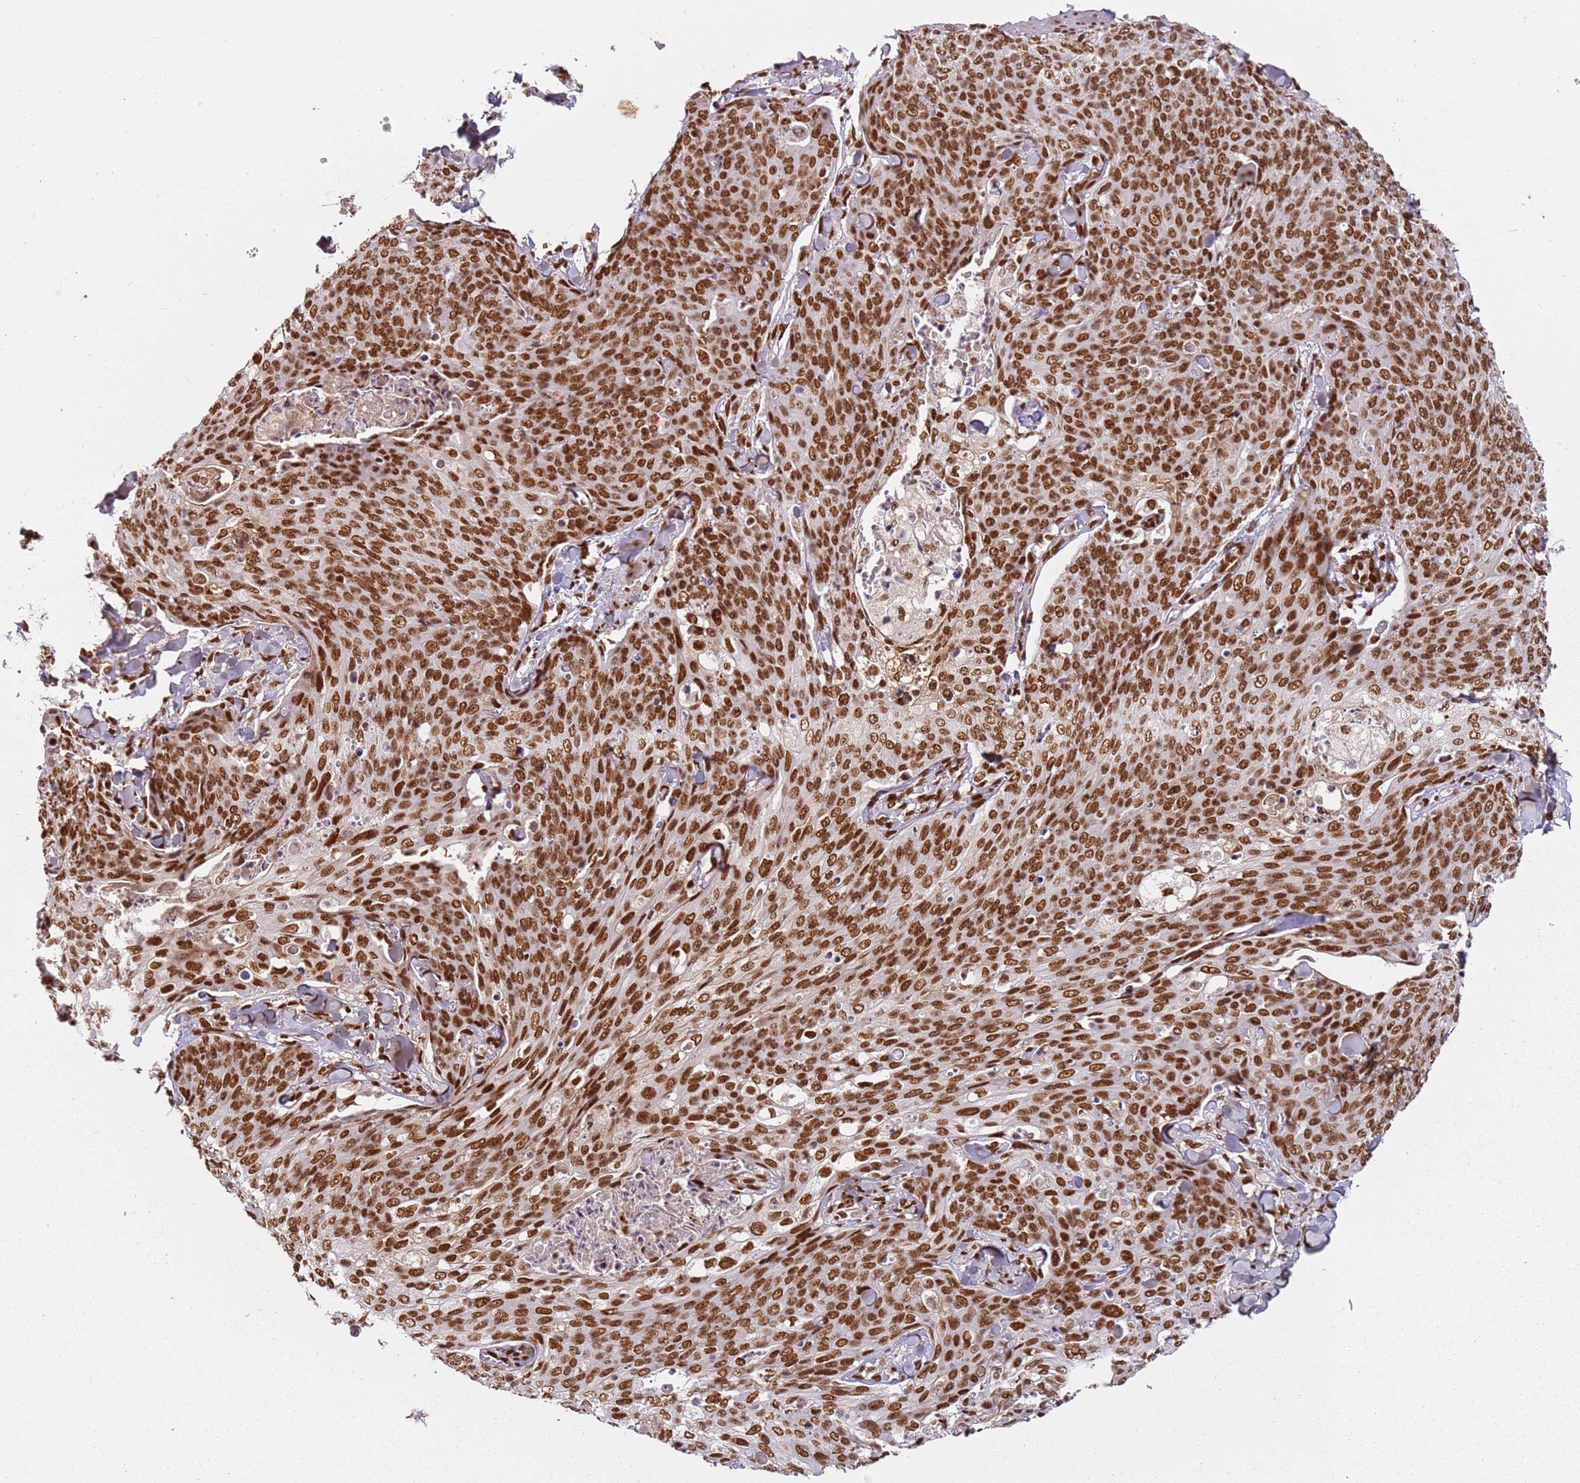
{"staining": {"intensity": "strong", "quantity": ">75%", "location": "nuclear"}, "tissue": "skin cancer", "cell_type": "Tumor cells", "image_type": "cancer", "snomed": [{"axis": "morphology", "description": "Squamous cell carcinoma, NOS"}, {"axis": "topography", "description": "Skin"}, {"axis": "topography", "description": "Vulva"}], "caption": "Immunohistochemistry (IHC) micrograph of human skin cancer (squamous cell carcinoma) stained for a protein (brown), which reveals high levels of strong nuclear positivity in about >75% of tumor cells.", "gene": "TENT4A", "patient": {"sex": "female", "age": 85}}